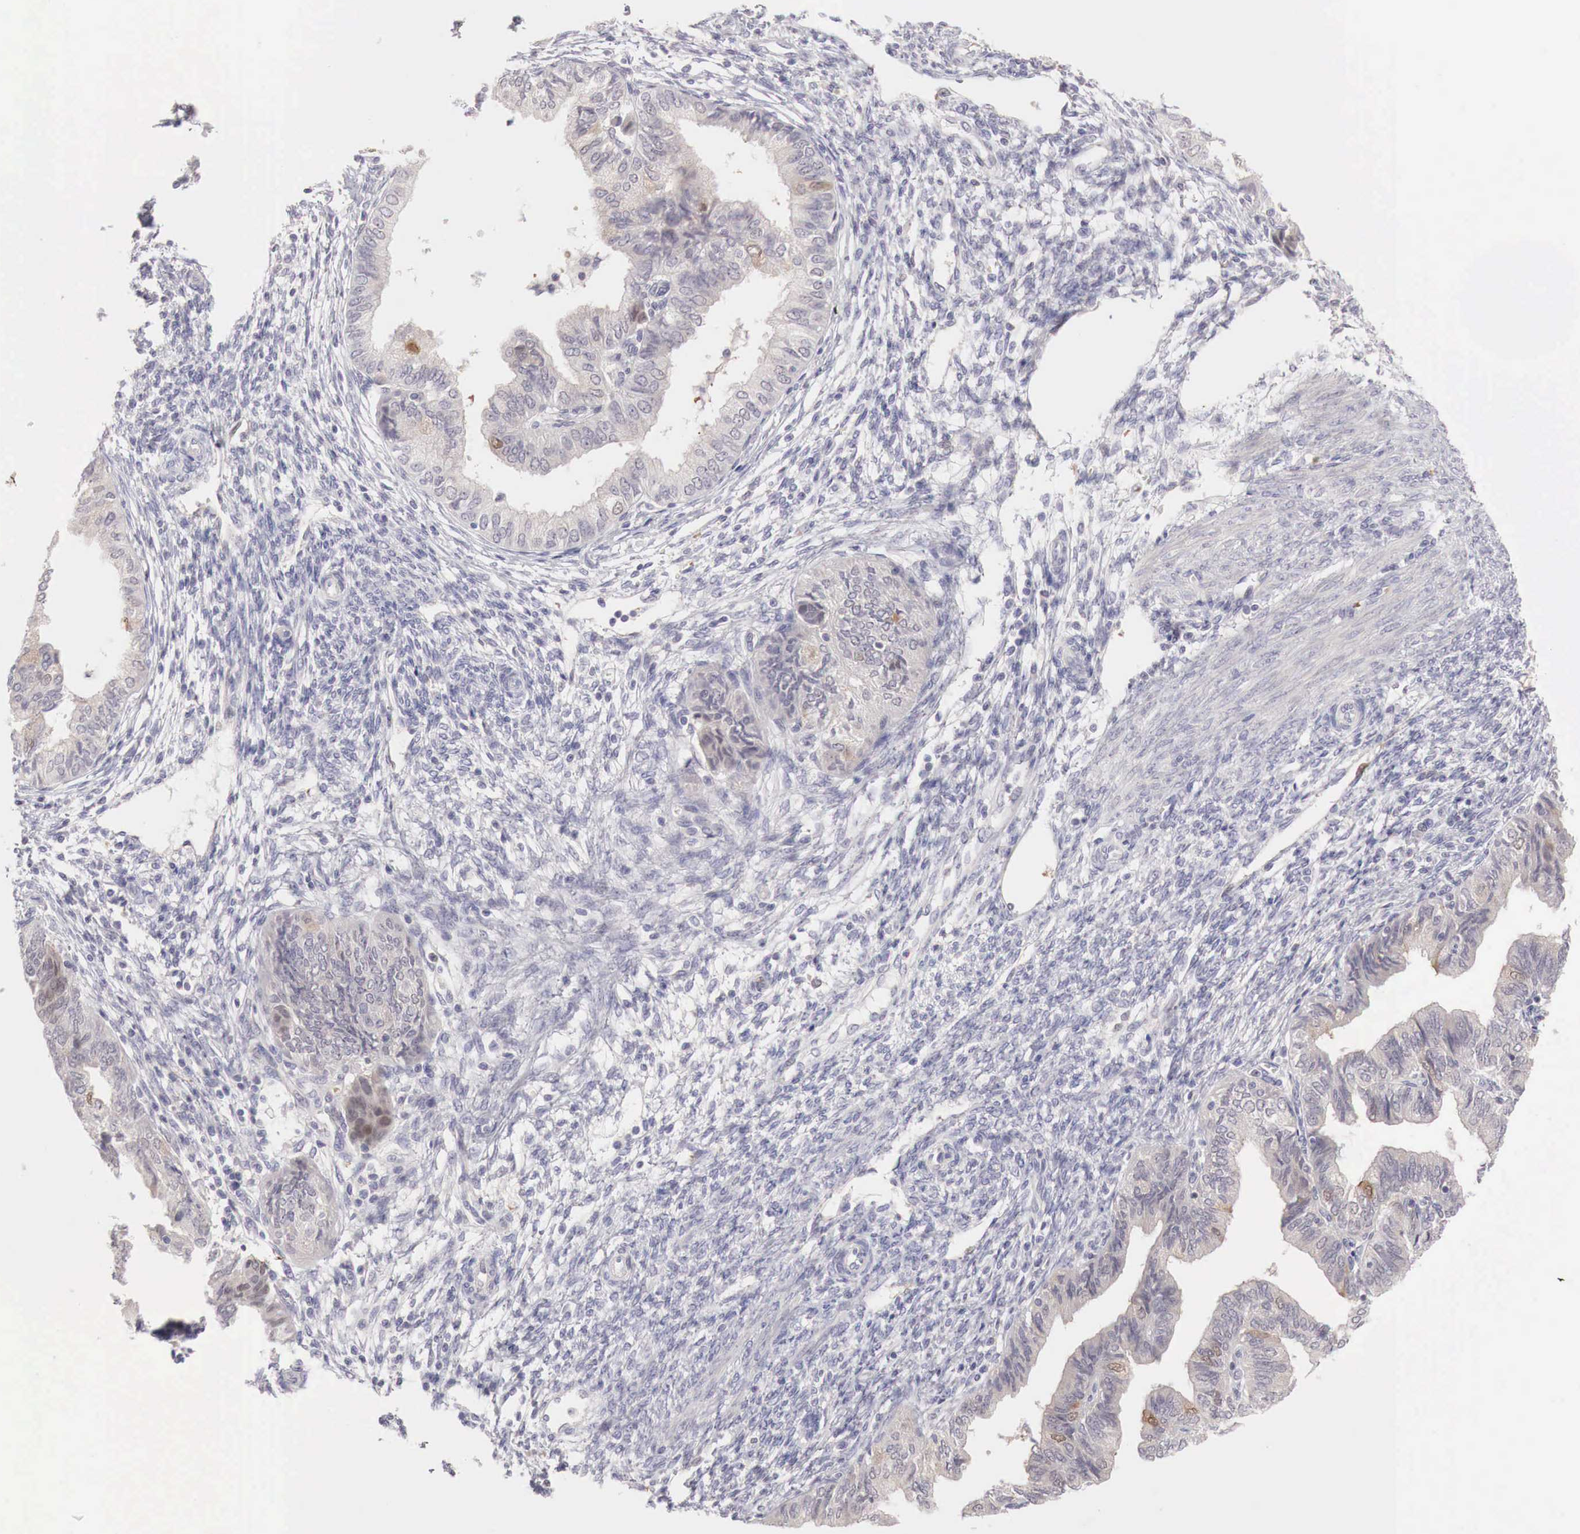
{"staining": {"intensity": "weak", "quantity": "<25%", "location": "cytoplasmic/membranous"}, "tissue": "endometrial cancer", "cell_type": "Tumor cells", "image_type": "cancer", "snomed": [{"axis": "morphology", "description": "Adenocarcinoma, NOS"}, {"axis": "topography", "description": "Endometrium"}], "caption": "Immunohistochemical staining of human endometrial cancer (adenocarcinoma) shows no significant positivity in tumor cells.", "gene": "GATA1", "patient": {"sex": "female", "age": 51}}